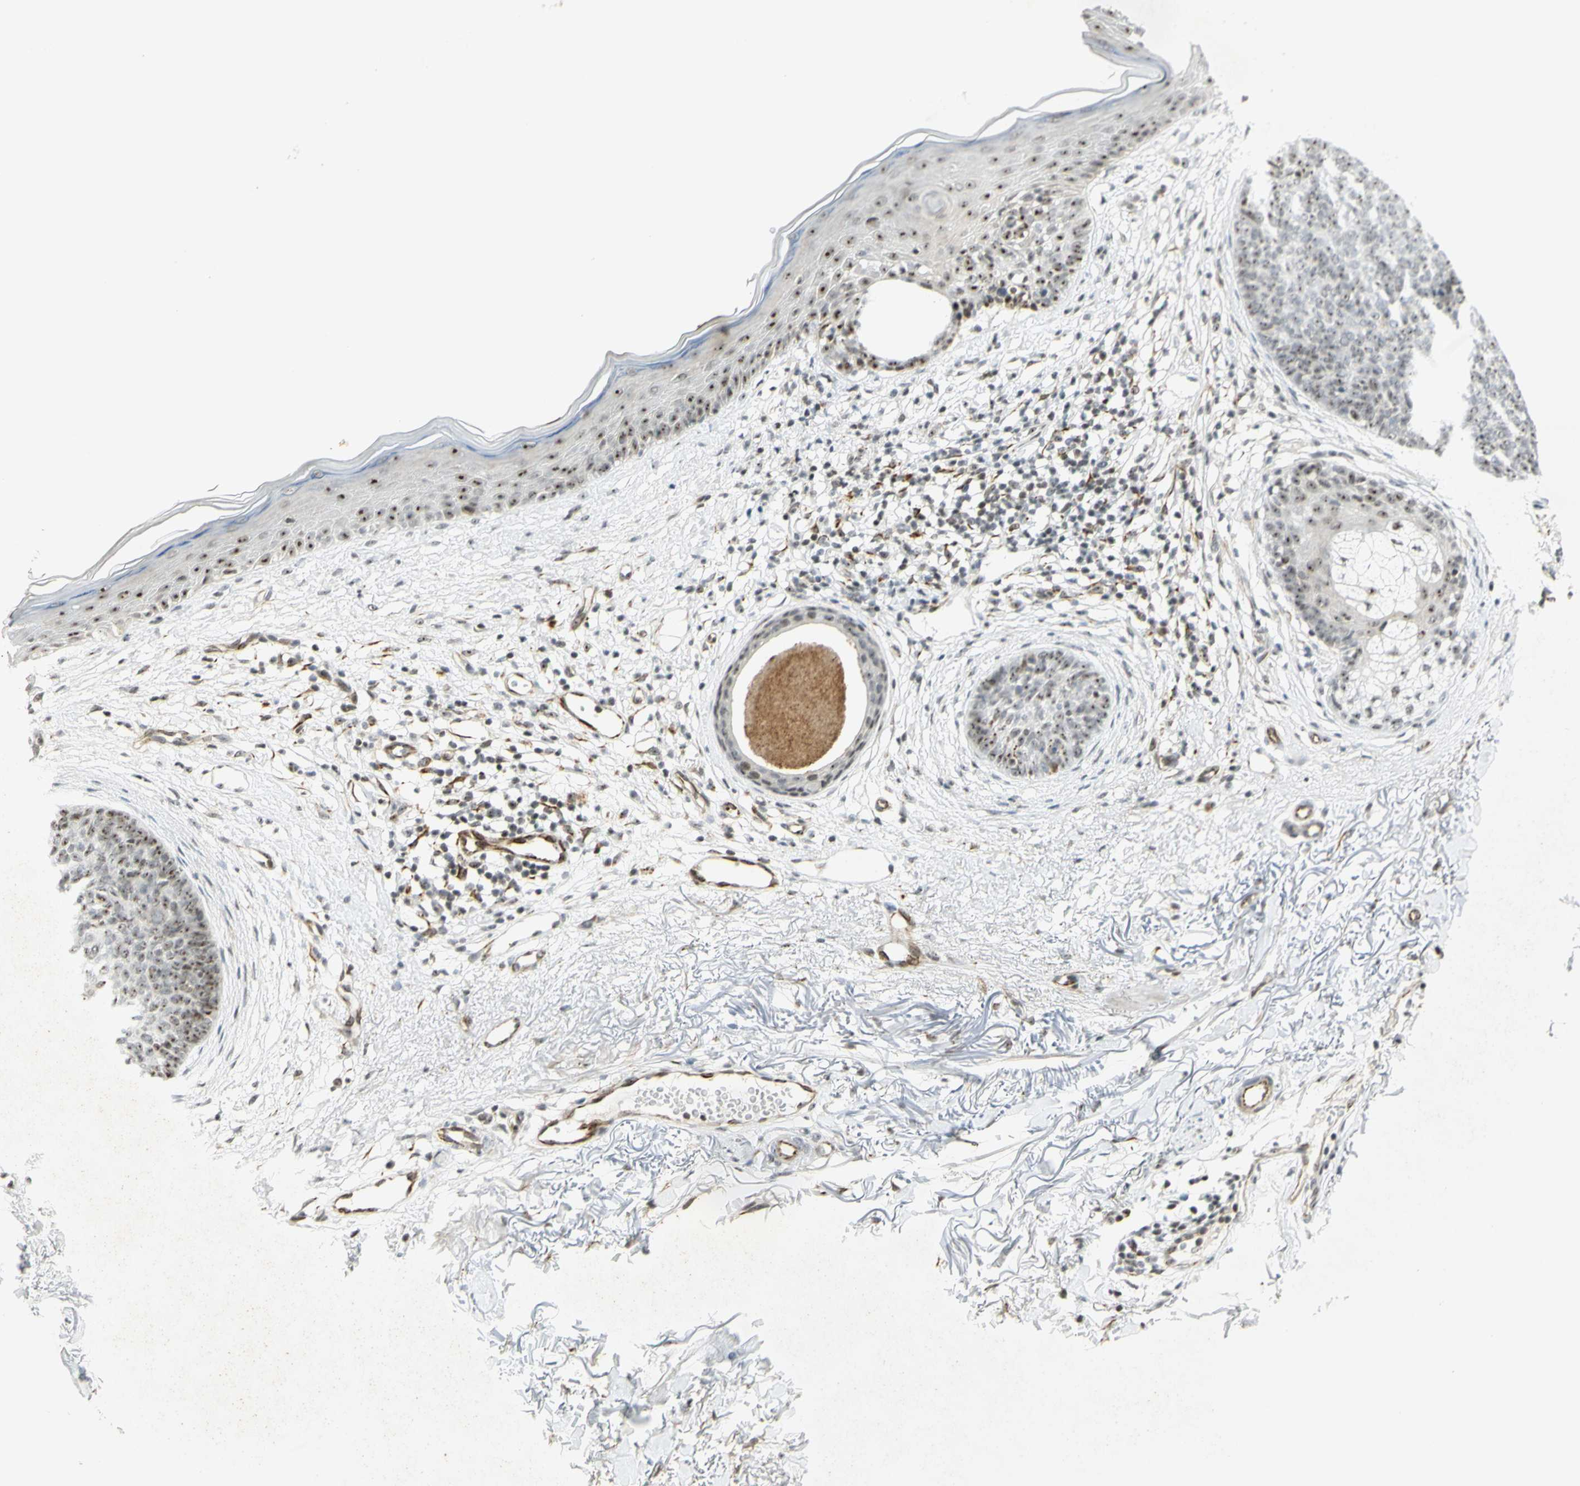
{"staining": {"intensity": "moderate", "quantity": ">75%", "location": "nuclear"}, "tissue": "skin cancer", "cell_type": "Tumor cells", "image_type": "cancer", "snomed": [{"axis": "morphology", "description": "Basal cell carcinoma"}, {"axis": "topography", "description": "Skin"}], "caption": "Skin cancer (basal cell carcinoma) stained for a protein exhibits moderate nuclear positivity in tumor cells. (DAB (3,3'-diaminobenzidine) IHC, brown staining for protein, blue staining for nuclei).", "gene": "IRF1", "patient": {"sex": "female", "age": 70}}